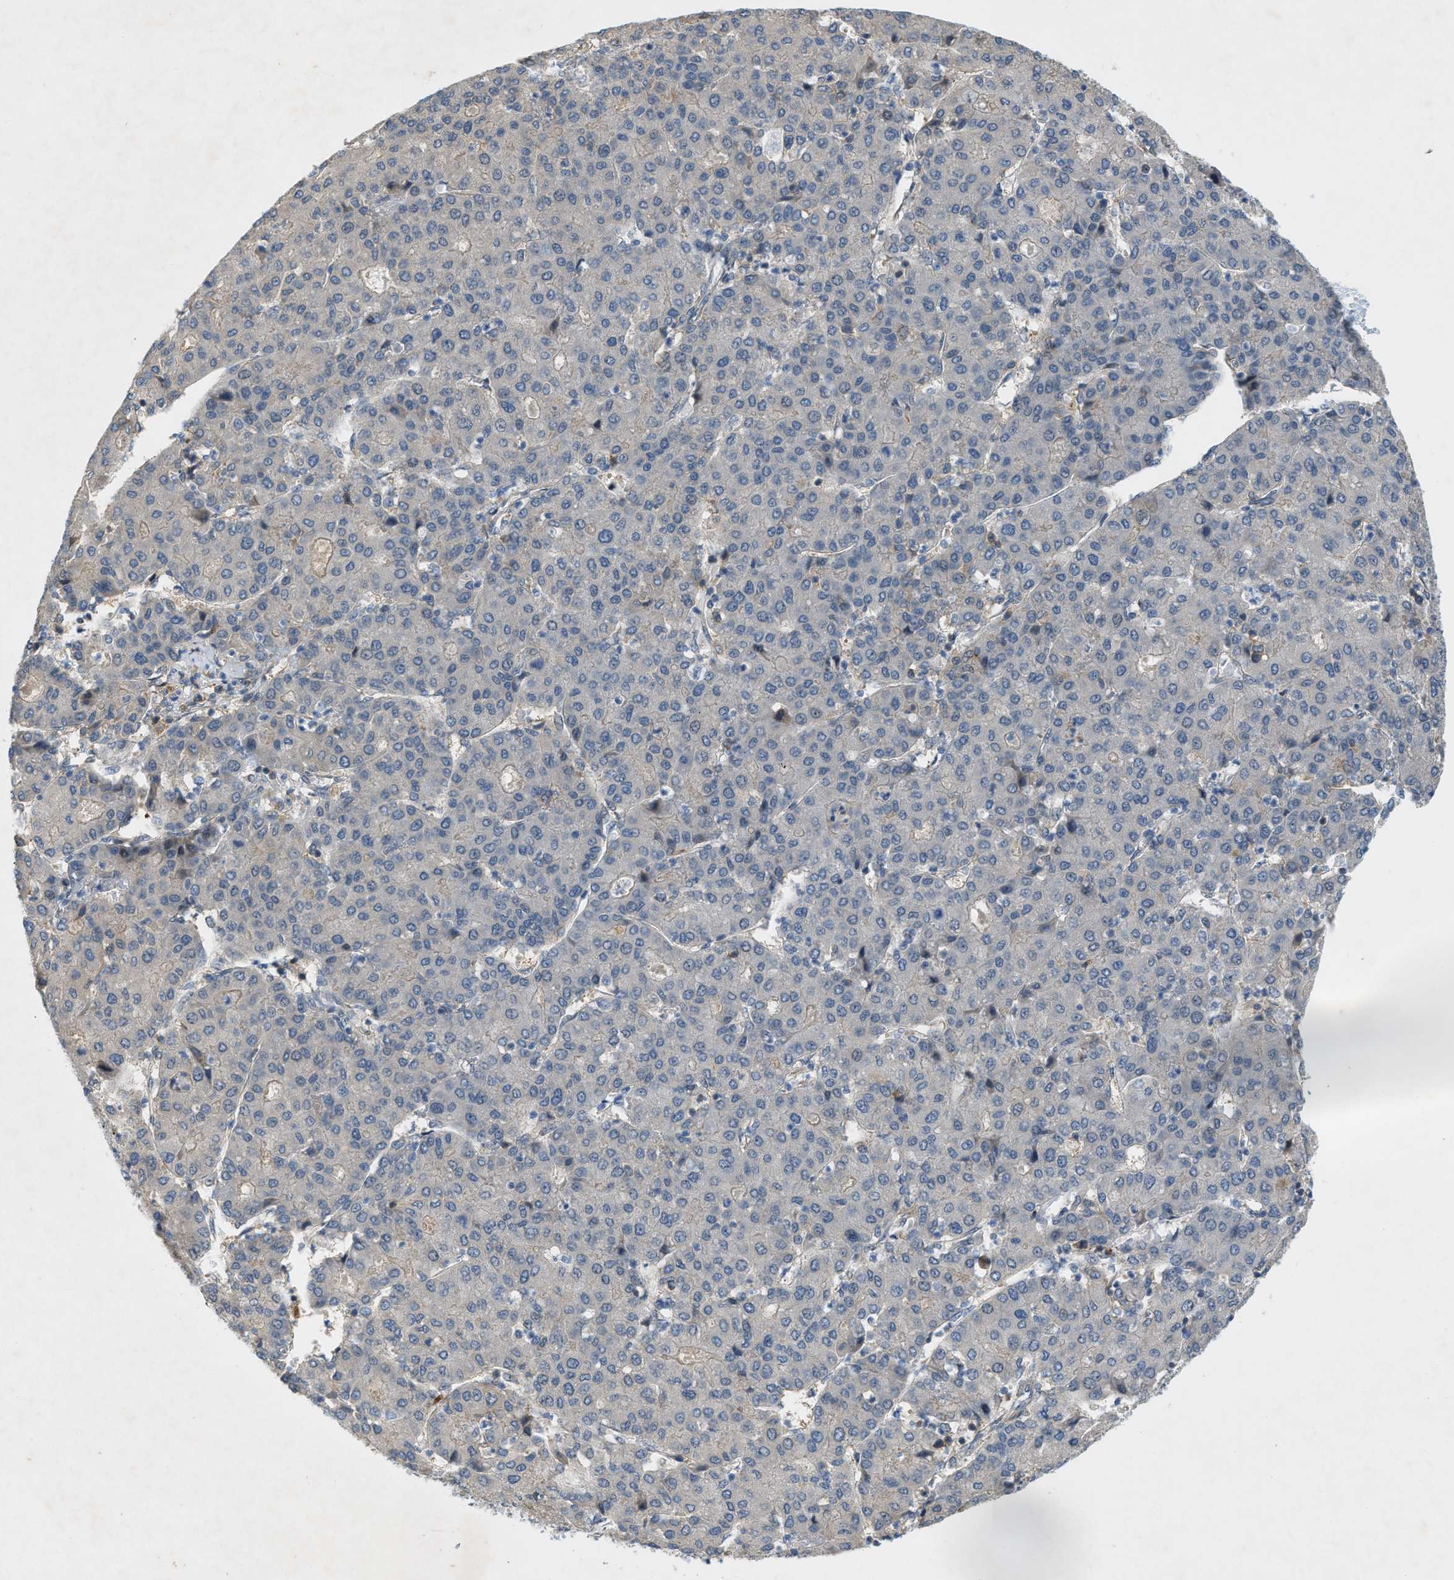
{"staining": {"intensity": "negative", "quantity": "none", "location": "none"}, "tissue": "liver cancer", "cell_type": "Tumor cells", "image_type": "cancer", "snomed": [{"axis": "morphology", "description": "Carcinoma, Hepatocellular, NOS"}, {"axis": "topography", "description": "Liver"}], "caption": "Immunohistochemical staining of liver cancer (hepatocellular carcinoma) reveals no significant positivity in tumor cells. (DAB immunohistochemistry, high magnification).", "gene": "PDCL3", "patient": {"sex": "male", "age": 65}}